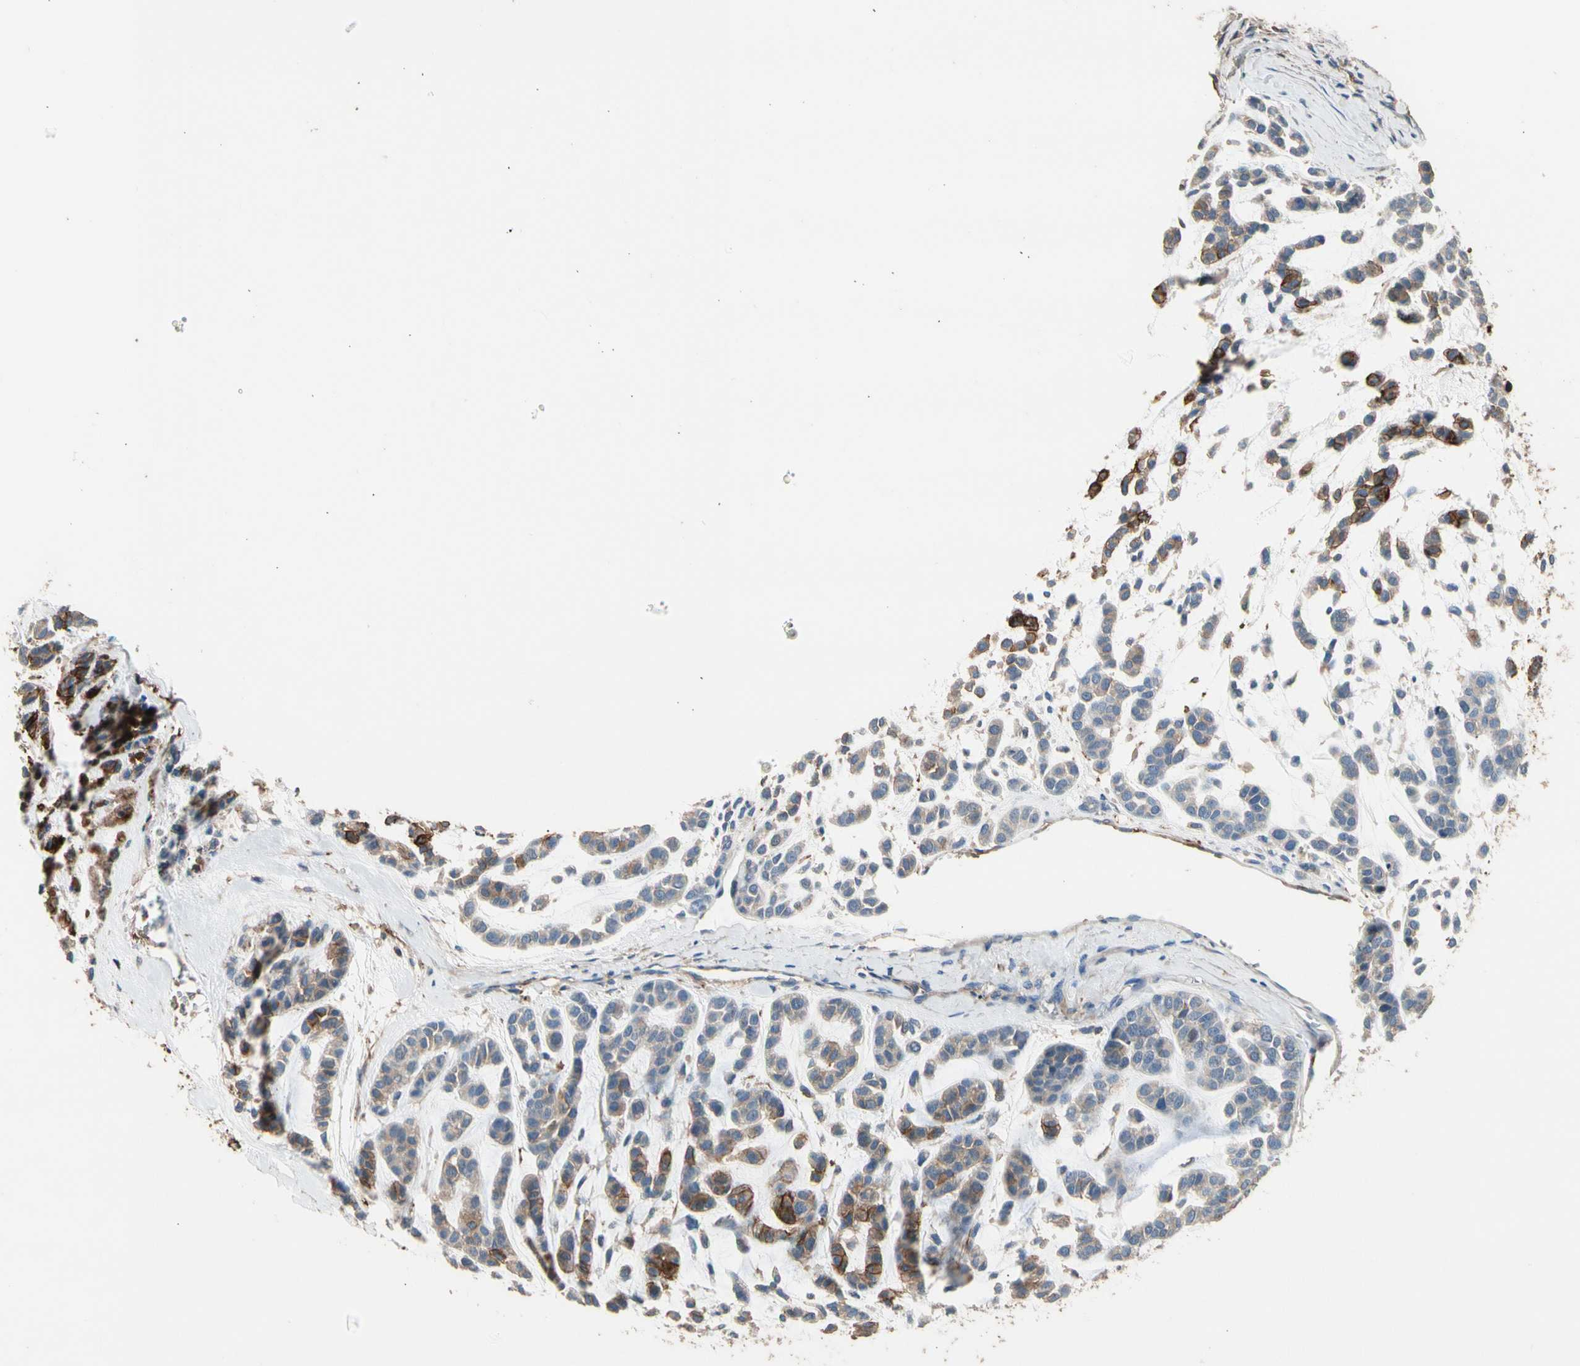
{"staining": {"intensity": "strong", "quantity": "<25%", "location": "cytoplasmic/membranous"}, "tissue": "head and neck cancer", "cell_type": "Tumor cells", "image_type": "cancer", "snomed": [{"axis": "morphology", "description": "Adenocarcinoma, NOS"}, {"axis": "morphology", "description": "Adenoma, NOS"}, {"axis": "topography", "description": "Head-Neck"}], "caption": "The histopathology image displays immunohistochemical staining of adenocarcinoma (head and neck). There is strong cytoplasmic/membranous staining is appreciated in about <25% of tumor cells.", "gene": "SUSD2", "patient": {"sex": "female", "age": 55}}